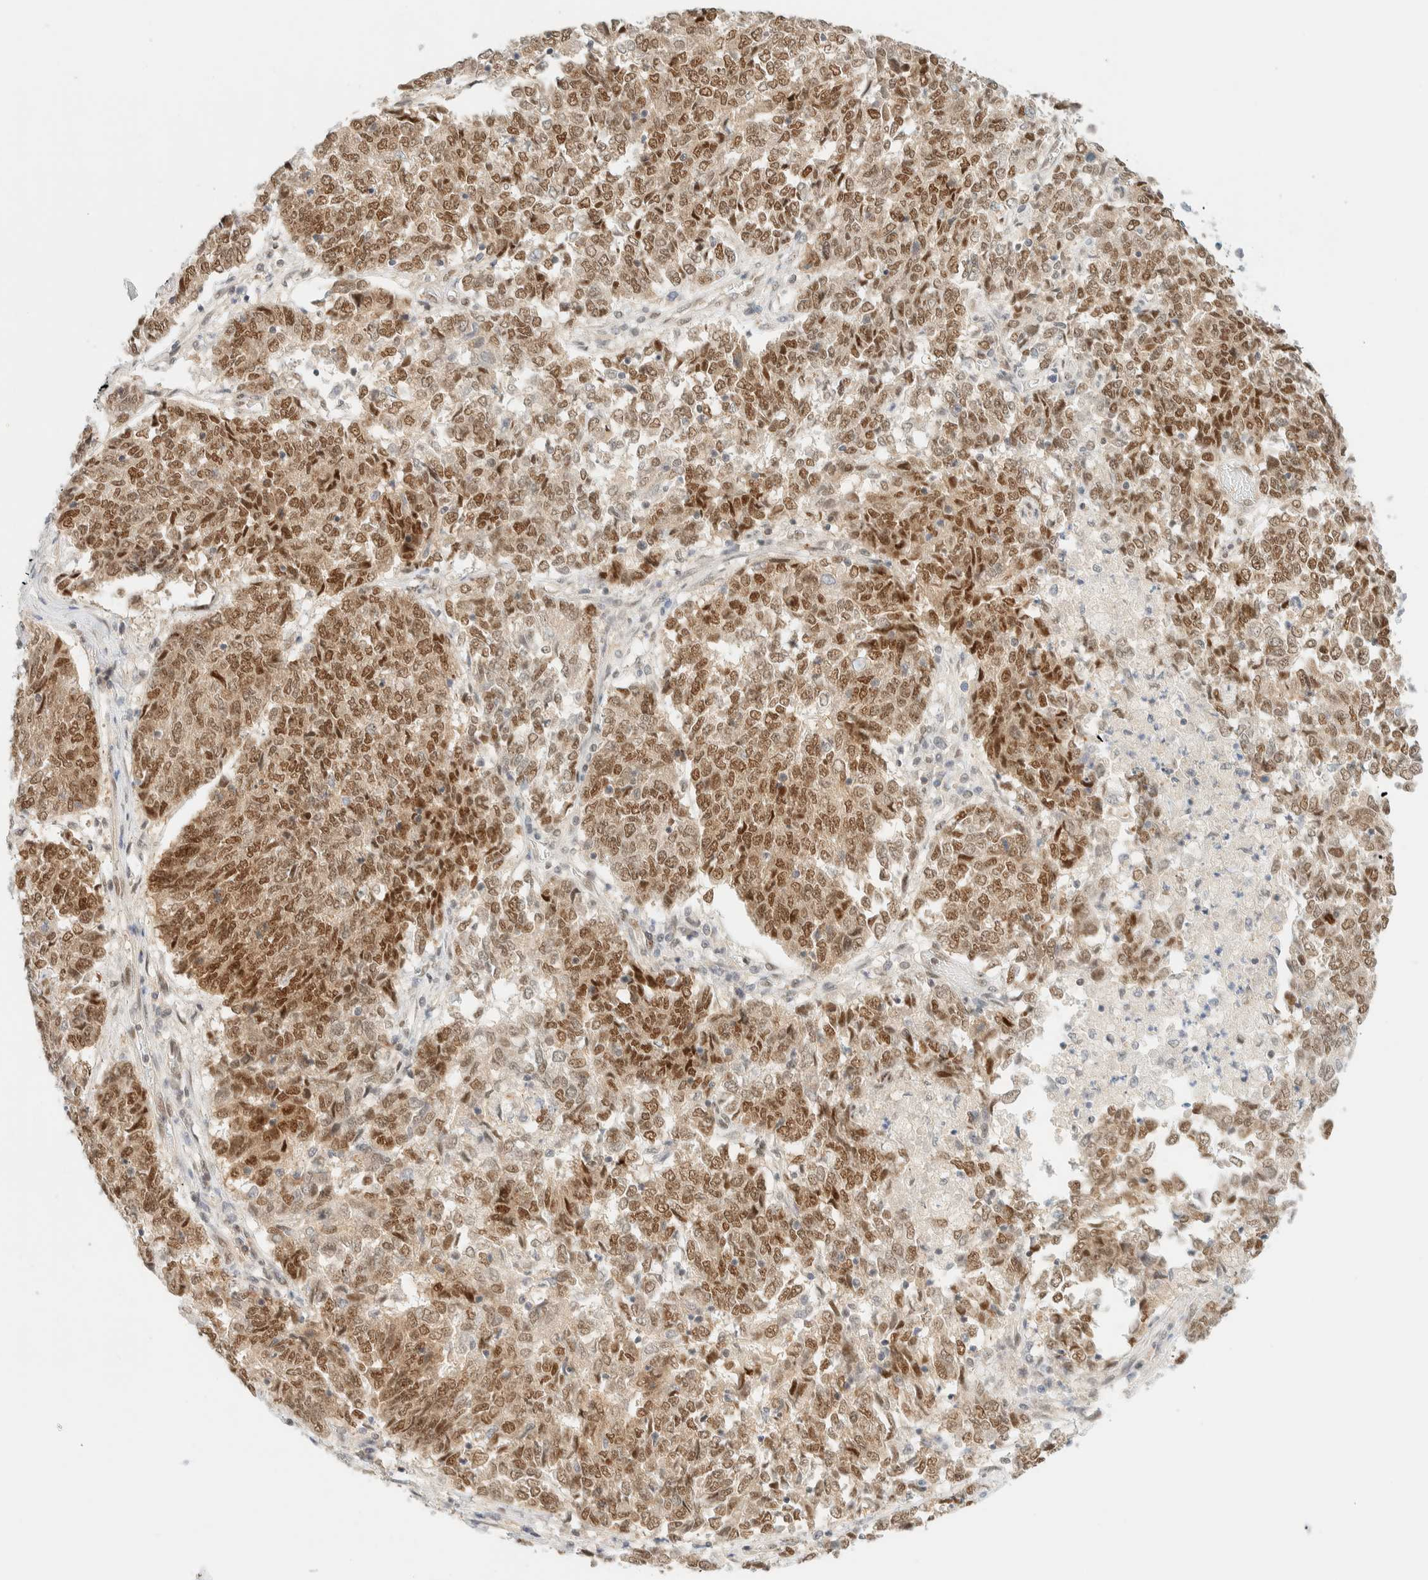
{"staining": {"intensity": "moderate", "quantity": ">75%", "location": "nuclear"}, "tissue": "endometrial cancer", "cell_type": "Tumor cells", "image_type": "cancer", "snomed": [{"axis": "morphology", "description": "Adenocarcinoma, NOS"}, {"axis": "topography", "description": "Endometrium"}], "caption": "About >75% of tumor cells in endometrial cancer show moderate nuclear protein staining as visualized by brown immunohistochemical staining.", "gene": "PYGO2", "patient": {"sex": "female", "age": 80}}